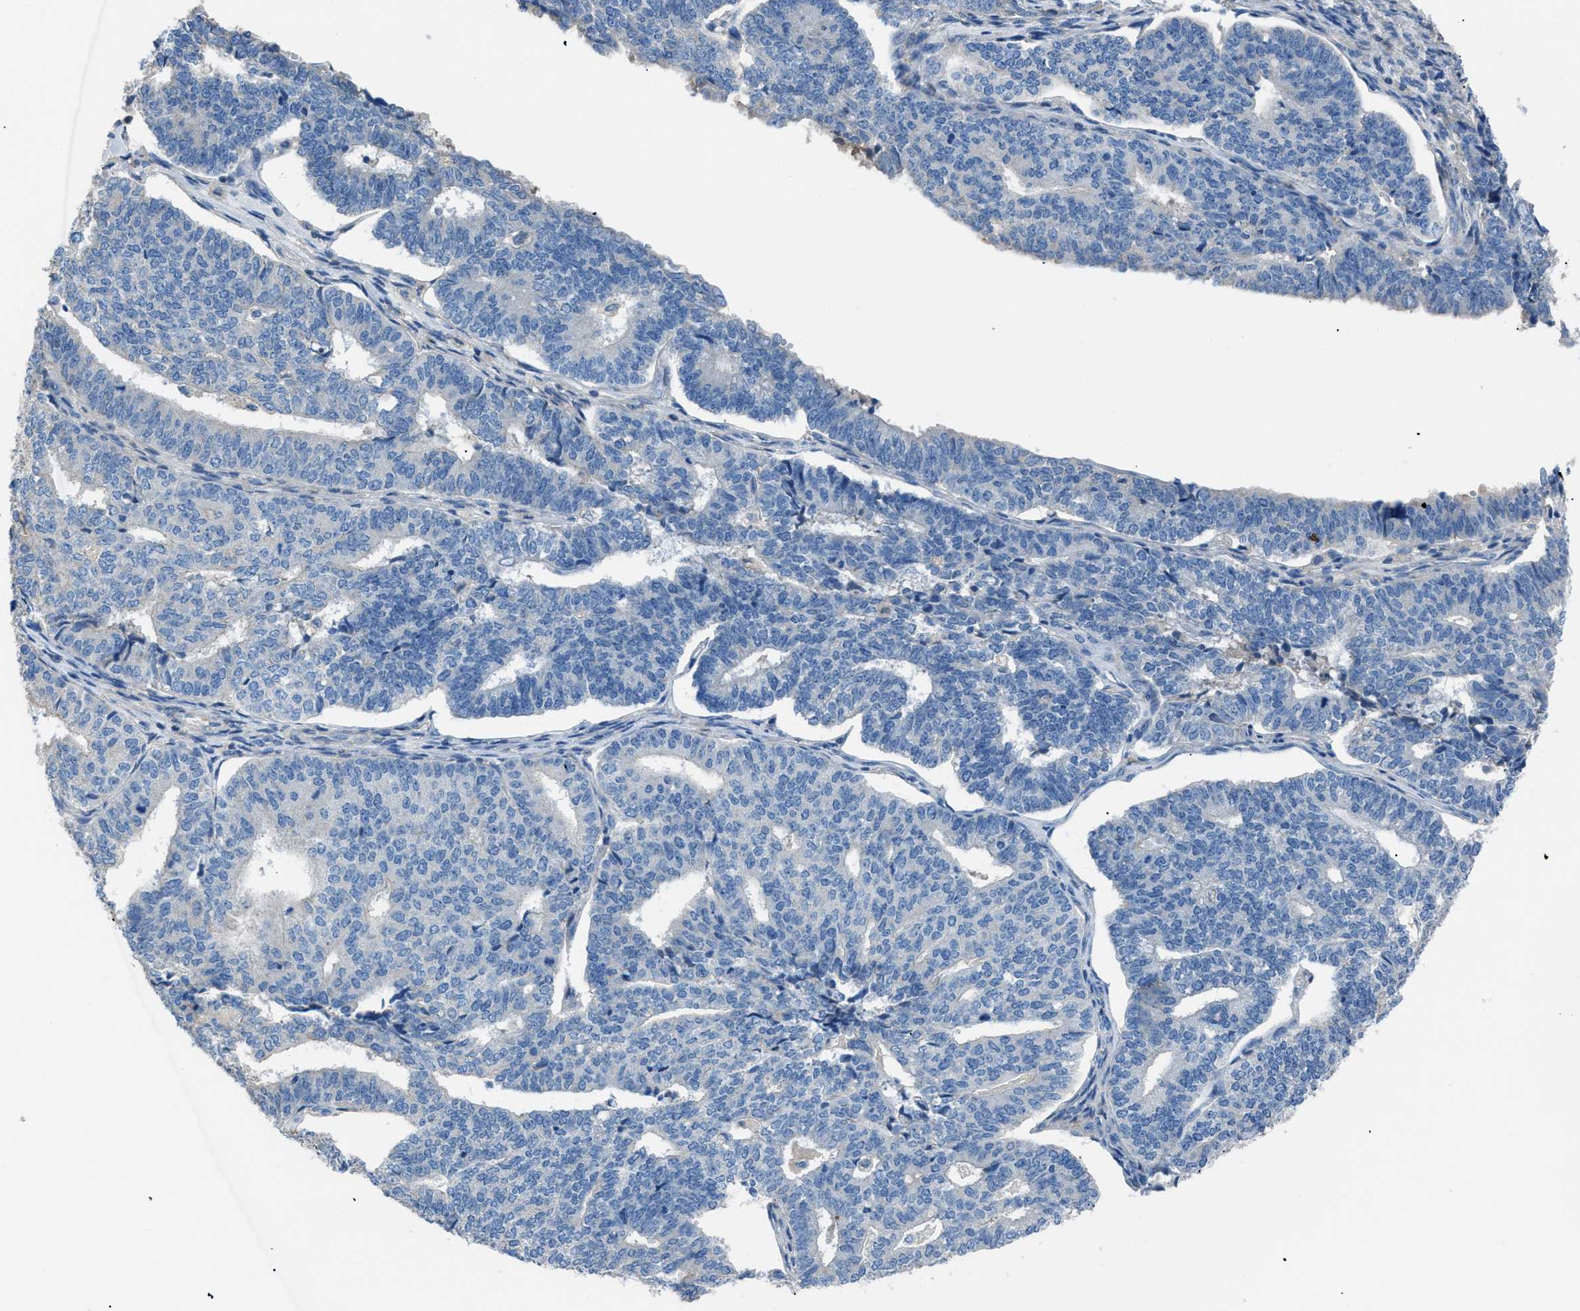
{"staining": {"intensity": "negative", "quantity": "none", "location": "none"}, "tissue": "endometrial cancer", "cell_type": "Tumor cells", "image_type": "cancer", "snomed": [{"axis": "morphology", "description": "Adenocarcinoma, NOS"}, {"axis": "topography", "description": "Endometrium"}], "caption": "Tumor cells show no significant protein expression in endometrial cancer (adenocarcinoma). (DAB immunohistochemistry (IHC), high magnification).", "gene": "SGCZ", "patient": {"sex": "female", "age": 70}}